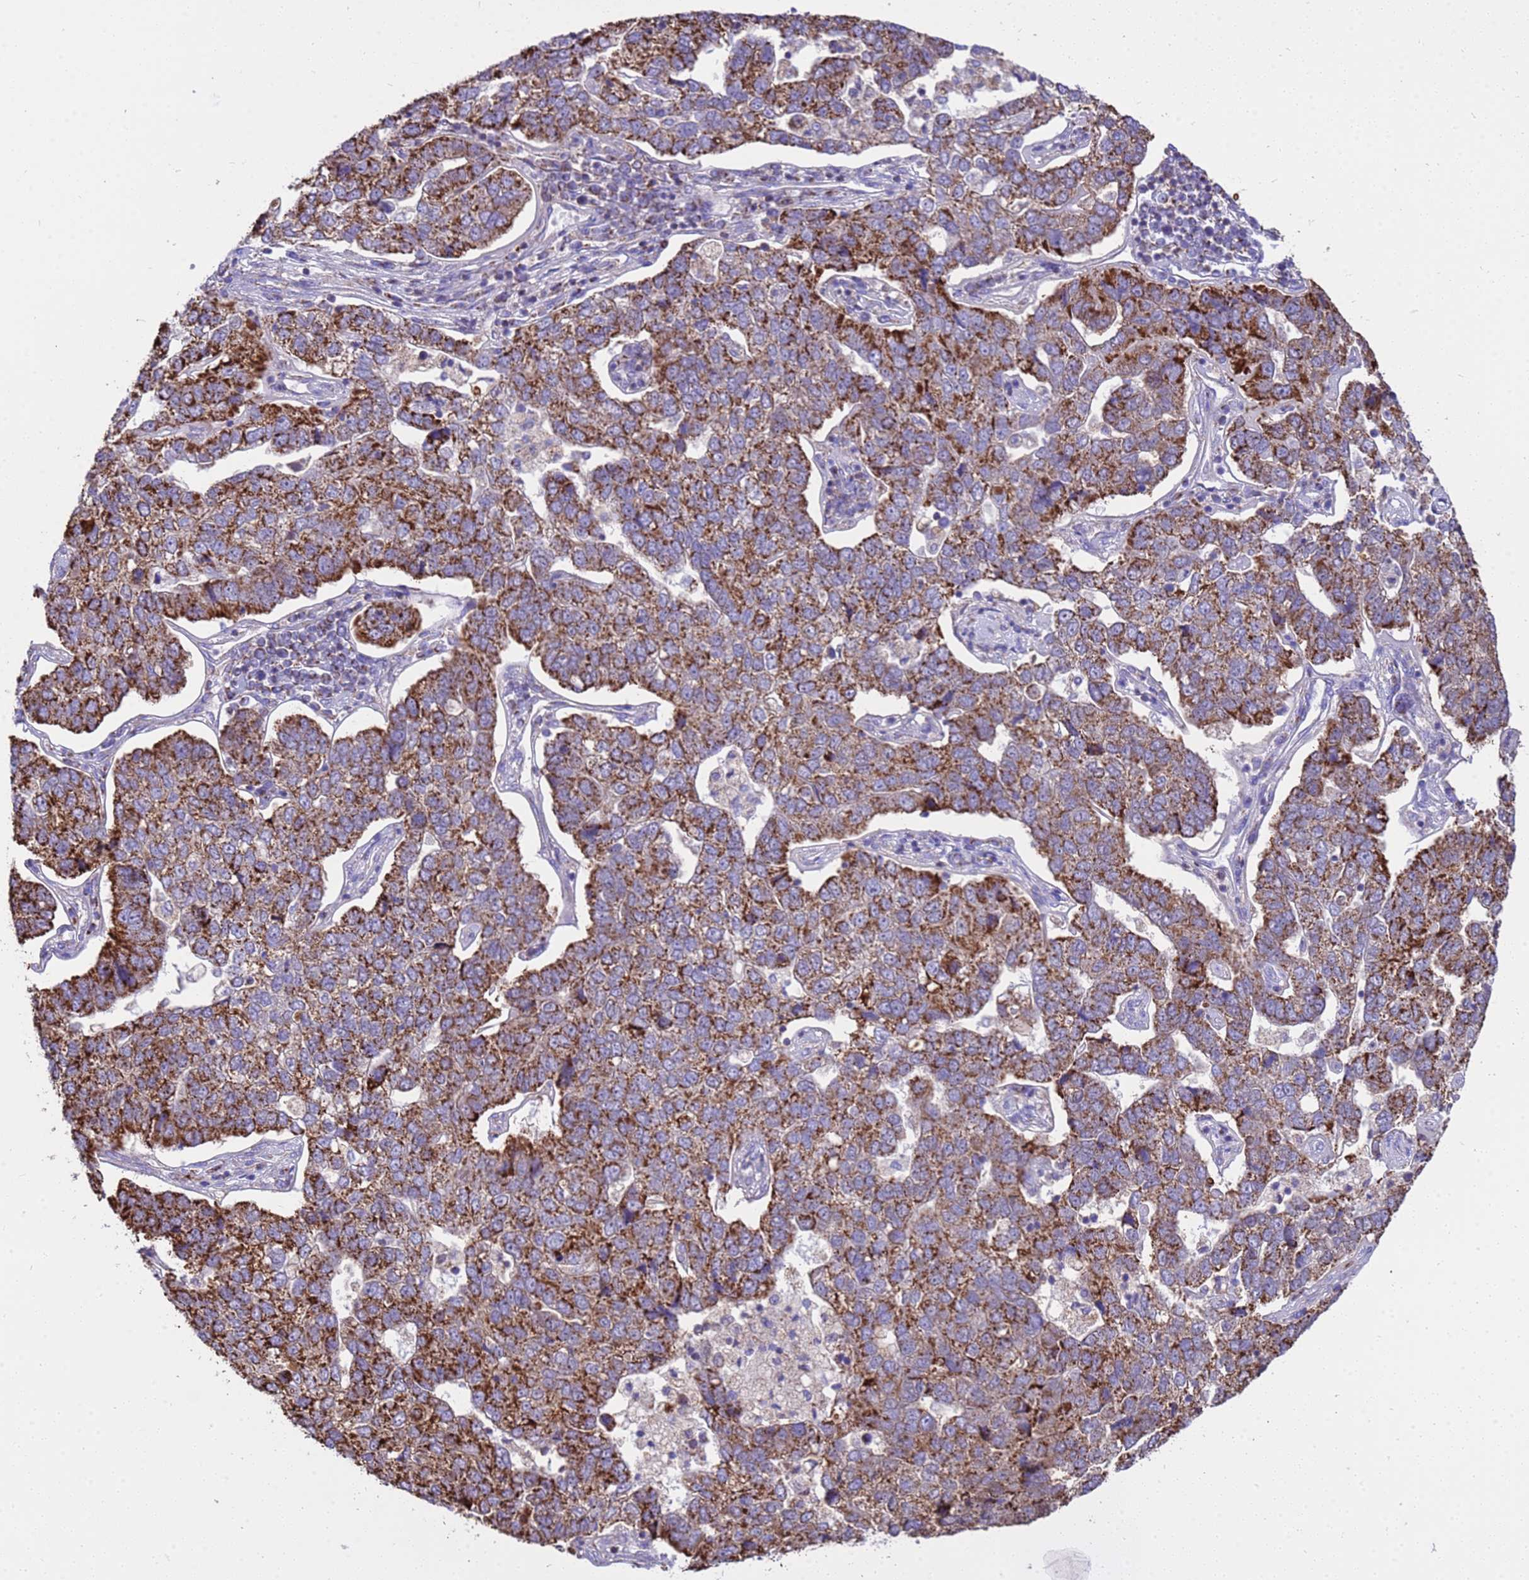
{"staining": {"intensity": "strong", "quantity": ">75%", "location": "cytoplasmic/membranous"}, "tissue": "pancreatic cancer", "cell_type": "Tumor cells", "image_type": "cancer", "snomed": [{"axis": "morphology", "description": "Adenocarcinoma, NOS"}, {"axis": "topography", "description": "Pancreas"}], "caption": "This is an image of immunohistochemistry (IHC) staining of pancreatic cancer (adenocarcinoma), which shows strong staining in the cytoplasmic/membranous of tumor cells.", "gene": "RNF165", "patient": {"sex": "female", "age": 61}}